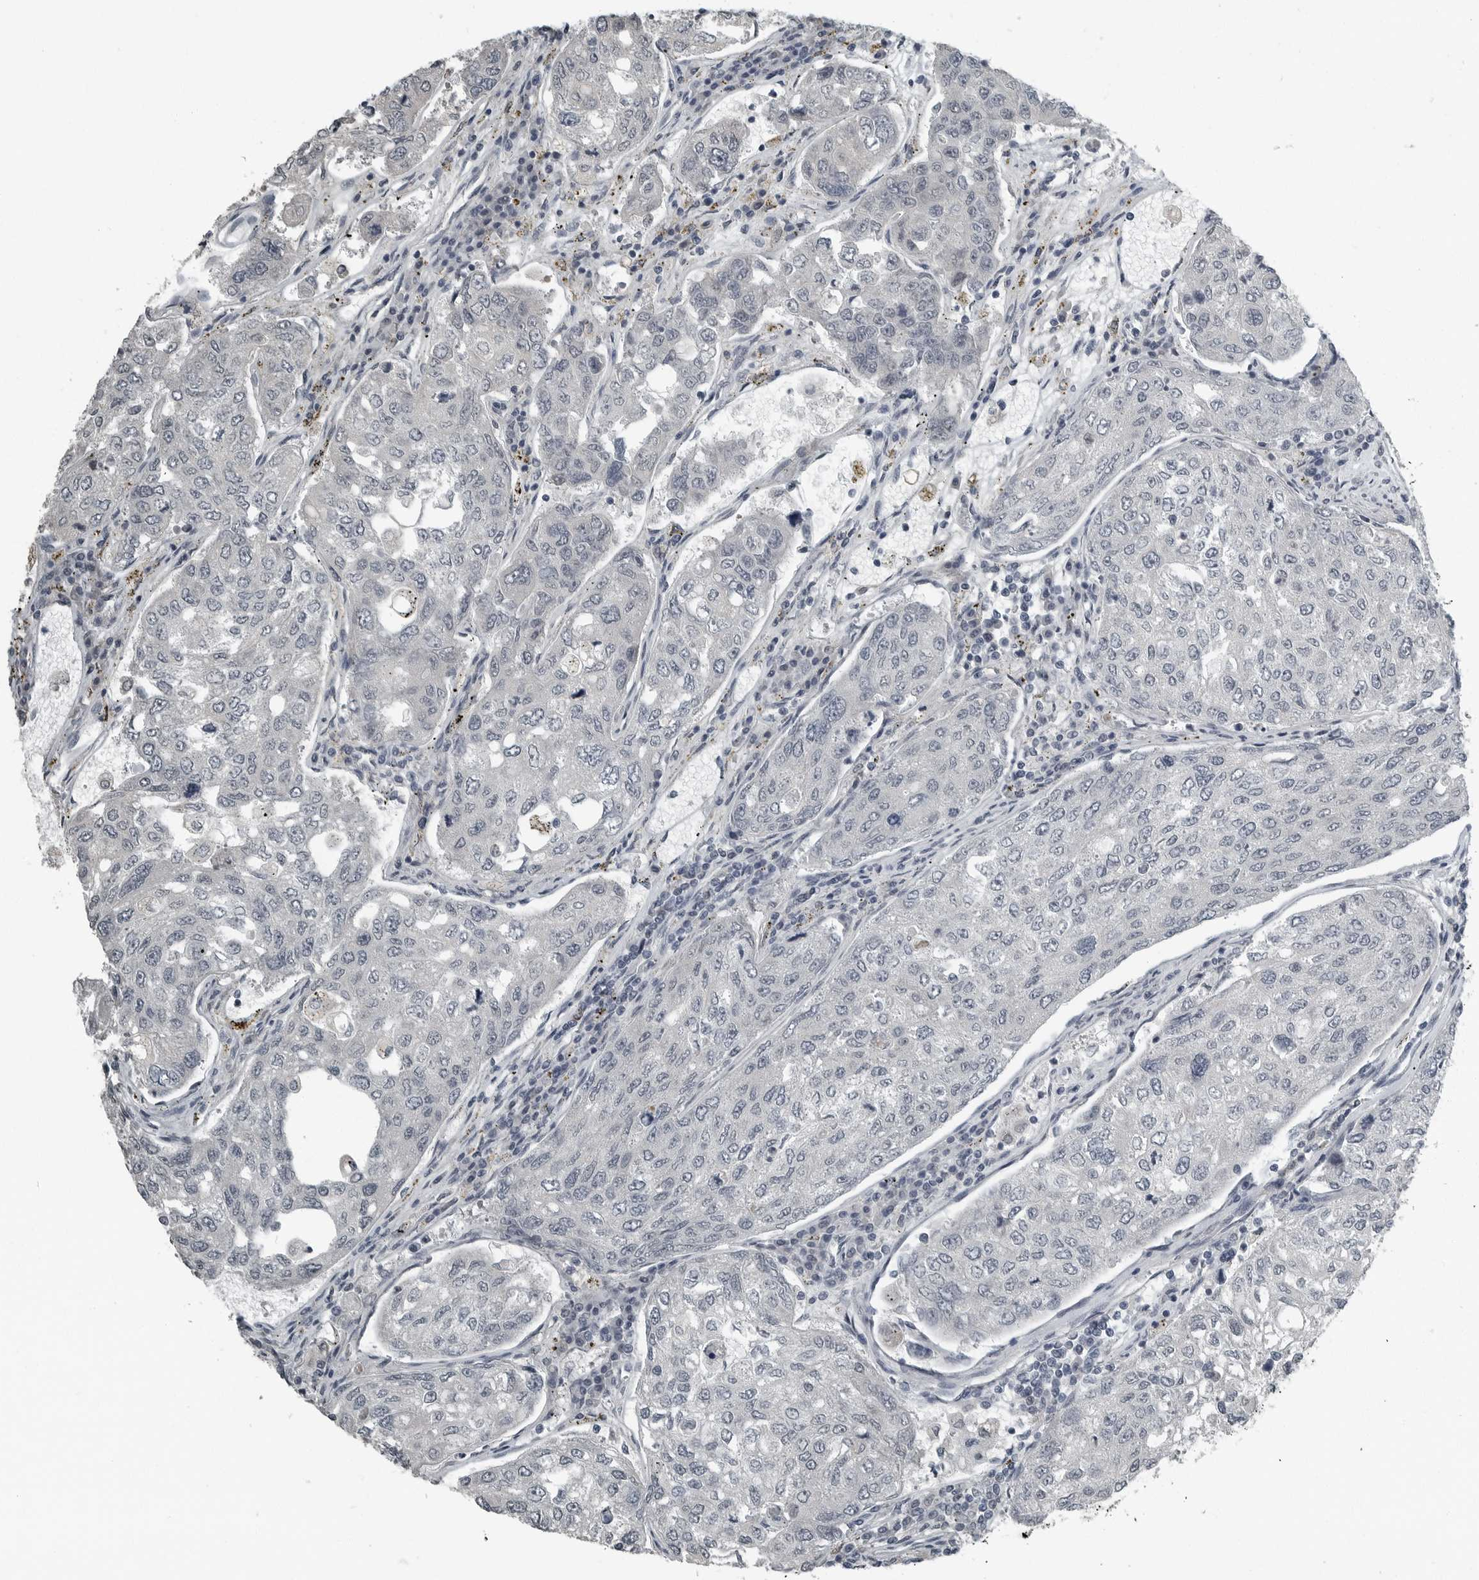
{"staining": {"intensity": "negative", "quantity": "none", "location": "none"}, "tissue": "urothelial cancer", "cell_type": "Tumor cells", "image_type": "cancer", "snomed": [{"axis": "morphology", "description": "Urothelial carcinoma, High grade"}, {"axis": "topography", "description": "Lymph node"}, {"axis": "topography", "description": "Urinary bladder"}], "caption": "DAB (3,3'-diaminobenzidine) immunohistochemical staining of high-grade urothelial carcinoma exhibits no significant positivity in tumor cells.", "gene": "KYAT1", "patient": {"sex": "male", "age": 51}}